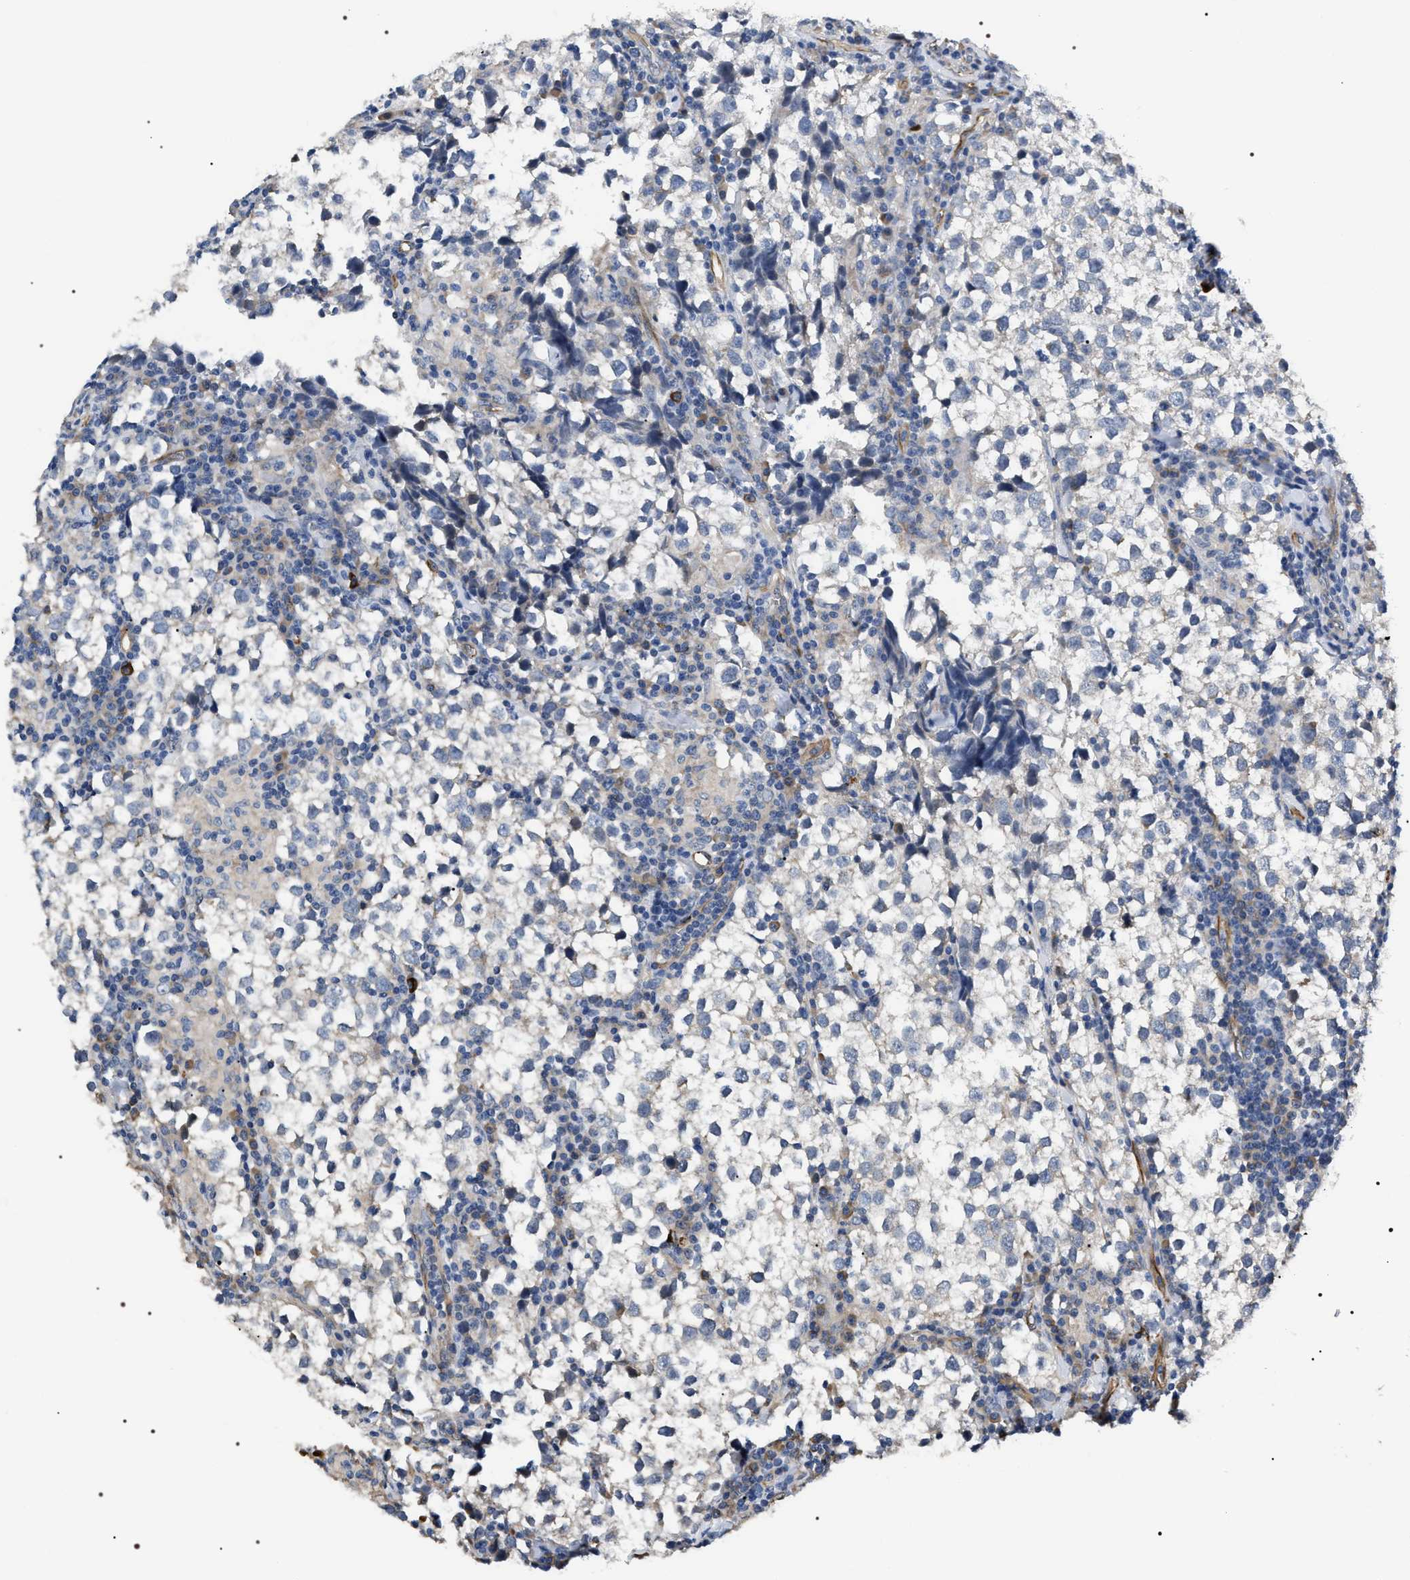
{"staining": {"intensity": "negative", "quantity": "none", "location": "none"}, "tissue": "testis cancer", "cell_type": "Tumor cells", "image_type": "cancer", "snomed": [{"axis": "morphology", "description": "Seminoma, NOS"}, {"axis": "morphology", "description": "Carcinoma, Embryonal, NOS"}, {"axis": "topography", "description": "Testis"}], "caption": "Histopathology image shows no protein positivity in tumor cells of embryonal carcinoma (testis) tissue.", "gene": "PKD1L1", "patient": {"sex": "male", "age": 36}}